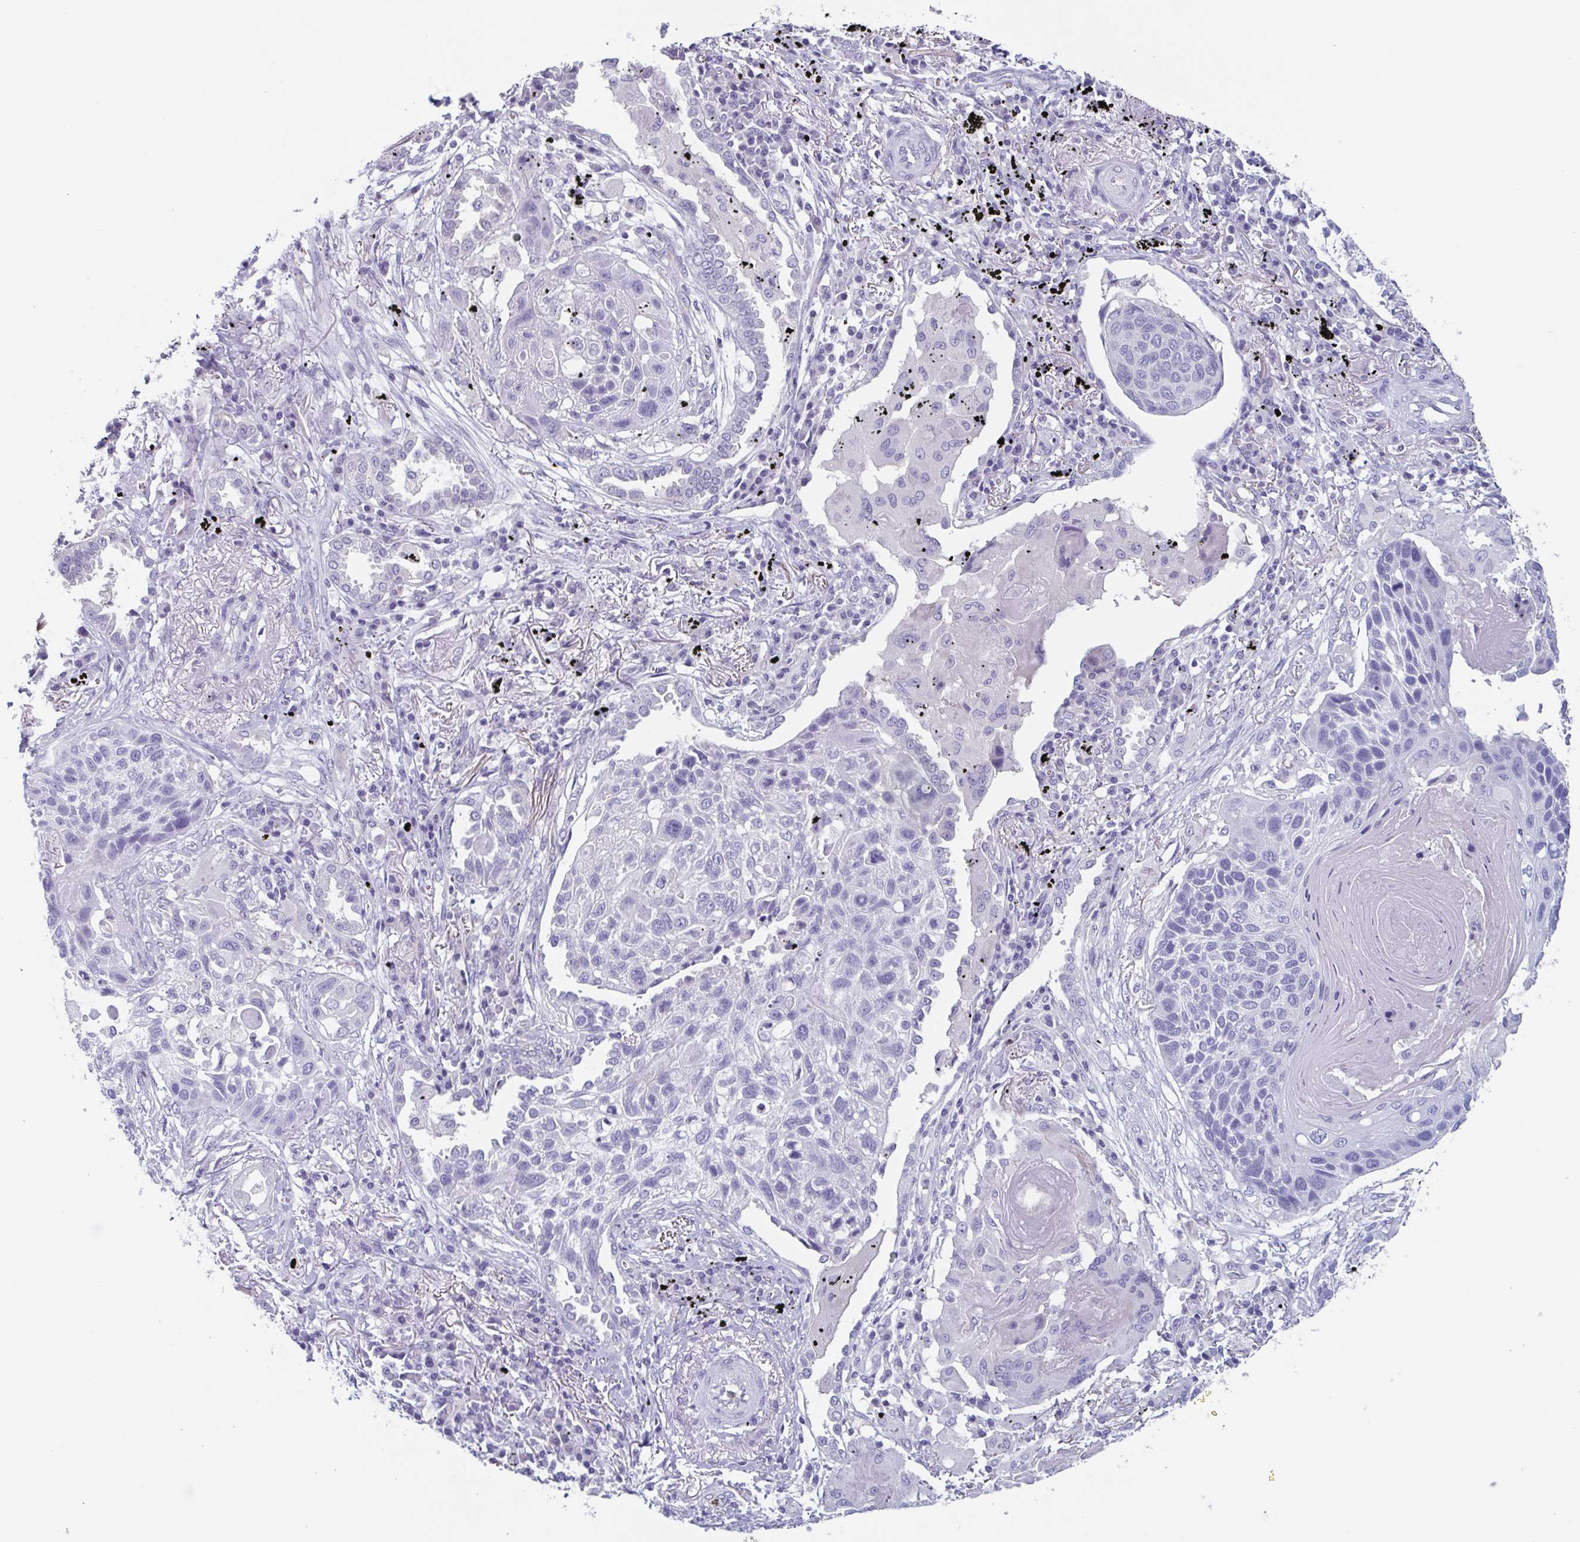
{"staining": {"intensity": "negative", "quantity": "none", "location": "none"}, "tissue": "lung cancer", "cell_type": "Tumor cells", "image_type": "cancer", "snomed": [{"axis": "morphology", "description": "Squamous cell carcinoma, NOS"}, {"axis": "topography", "description": "Lung"}], "caption": "This is a photomicrograph of IHC staining of lung cancer (squamous cell carcinoma), which shows no expression in tumor cells. Nuclei are stained in blue.", "gene": "BPI", "patient": {"sex": "male", "age": 78}}